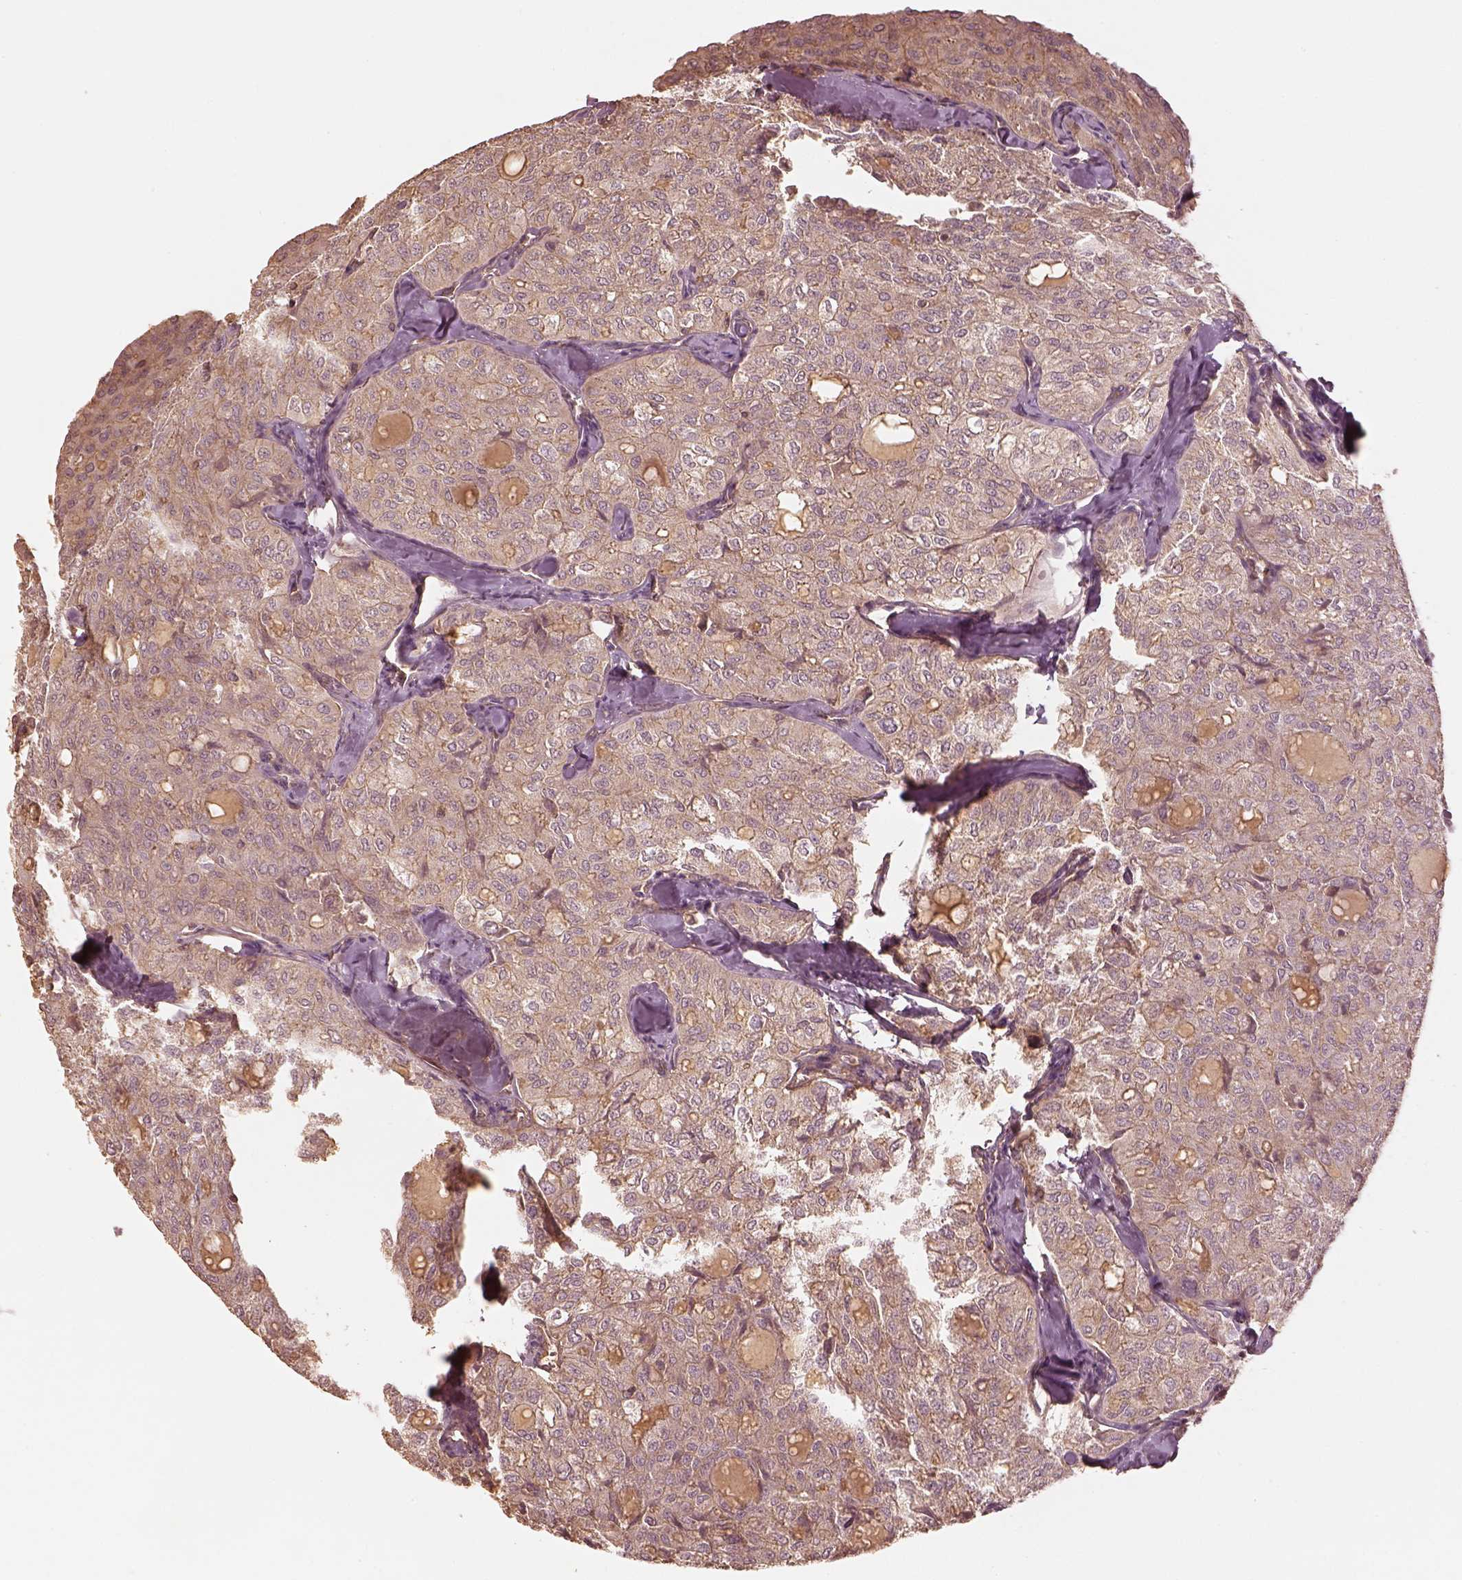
{"staining": {"intensity": "moderate", "quantity": ">75%", "location": "cytoplasmic/membranous"}, "tissue": "thyroid cancer", "cell_type": "Tumor cells", "image_type": "cancer", "snomed": [{"axis": "morphology", "description": "Follicular adenoma carcinoma, NOS"}, {"axis": "topography", "description": "Thyroid gland"}], "caption": "Thyroid cancer (follicular adenoma carcinoma) stained for a protein (brown) exhibits moderate cytoplasmic/membranous positive expression in about >75% of tumor cells.", "gene": "WDR7", "patient": {"sex": "male", "age": 75}}